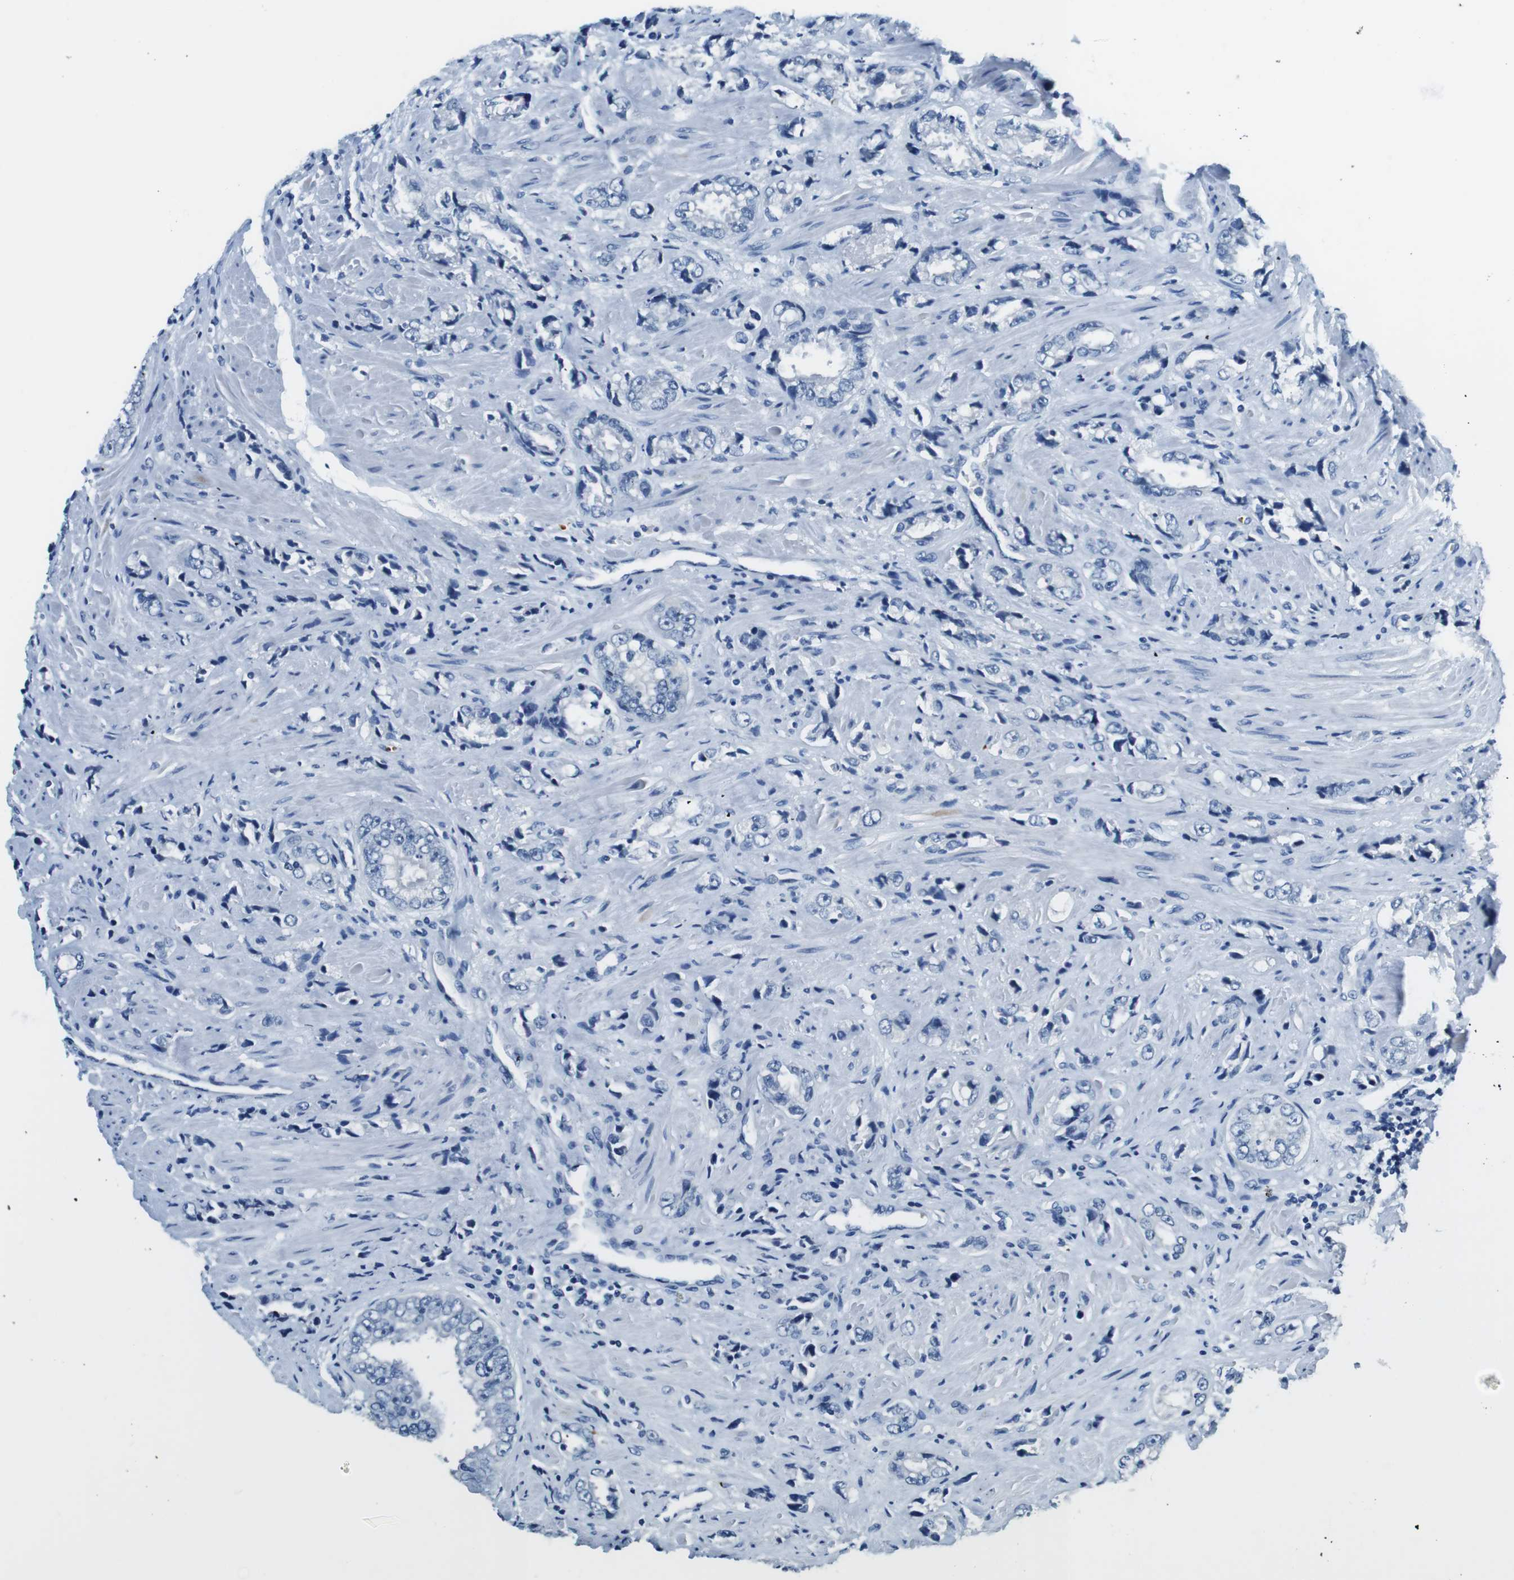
{"staining": {"intensity": "negative", "quantity": "none", "location": "none"}, "tissue": "prostate cancer", "cell_type": "Tumor cells", "image_type": "cancer", "snomed": [{"axis": "morphology", "description": "Adenocarcinoma, High grade"}, {"axis": "topography", "description": "Prostate"}], "caption": "Tumor cells show no significant expression in prostate cancer. (DAB (3,3'-diaminobenzidine) immunohistochemistry (IHC) with hematoxylin counter stain).", "gene": "TFAP2C", "patient": {"sex": "male", "age": 61}}